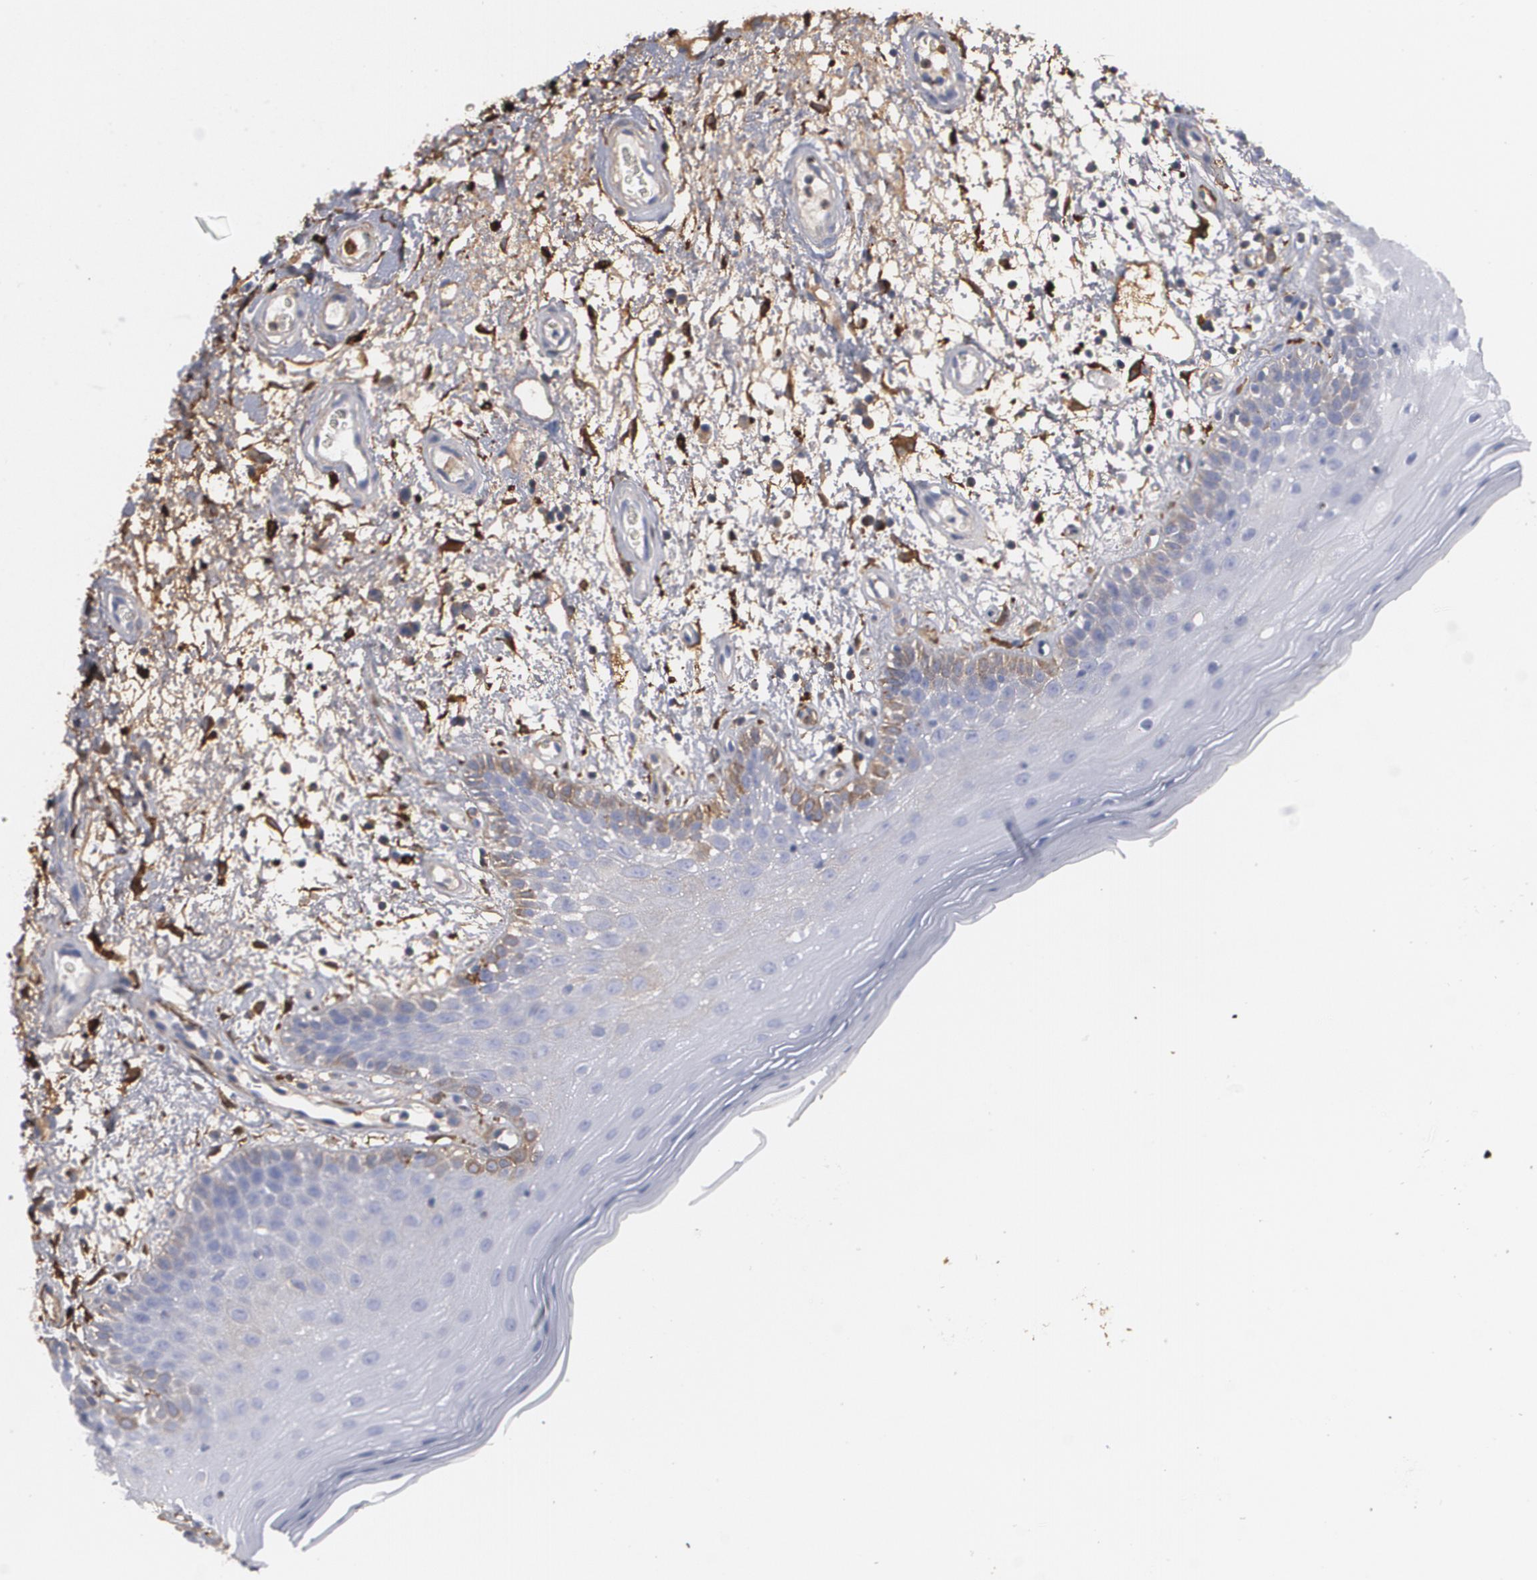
{"staining": {"intensity": "weak", "quantity": "<25%", "location": "cytoplasmic/membranous"}, "tissue": "oral mucosa", "cell_type": "Squamous epithelial cells", "image_type": "normal", "snomed": [{"axis": "morphology", "description": "Normal tissue, NOS"}, {"axis": "morphology", "description": "Squamous cell carcinoma, NOS"}, {"axis": "topography", "description": "Skeletal muscle"}, {"axis": "topography", "description": "Oral tissue"}, {"axis": "topography", "description": "Head-Neck"}], "caption": "High power microscopy histopathology image of an immunohistochemistry (IHC) photomicrograph of unremarkable oral mucosa, revealing no significant positivity in squamous epithelial cells.", "gene": "ODC1", "patient": {"sex": "male", "age": 71}}